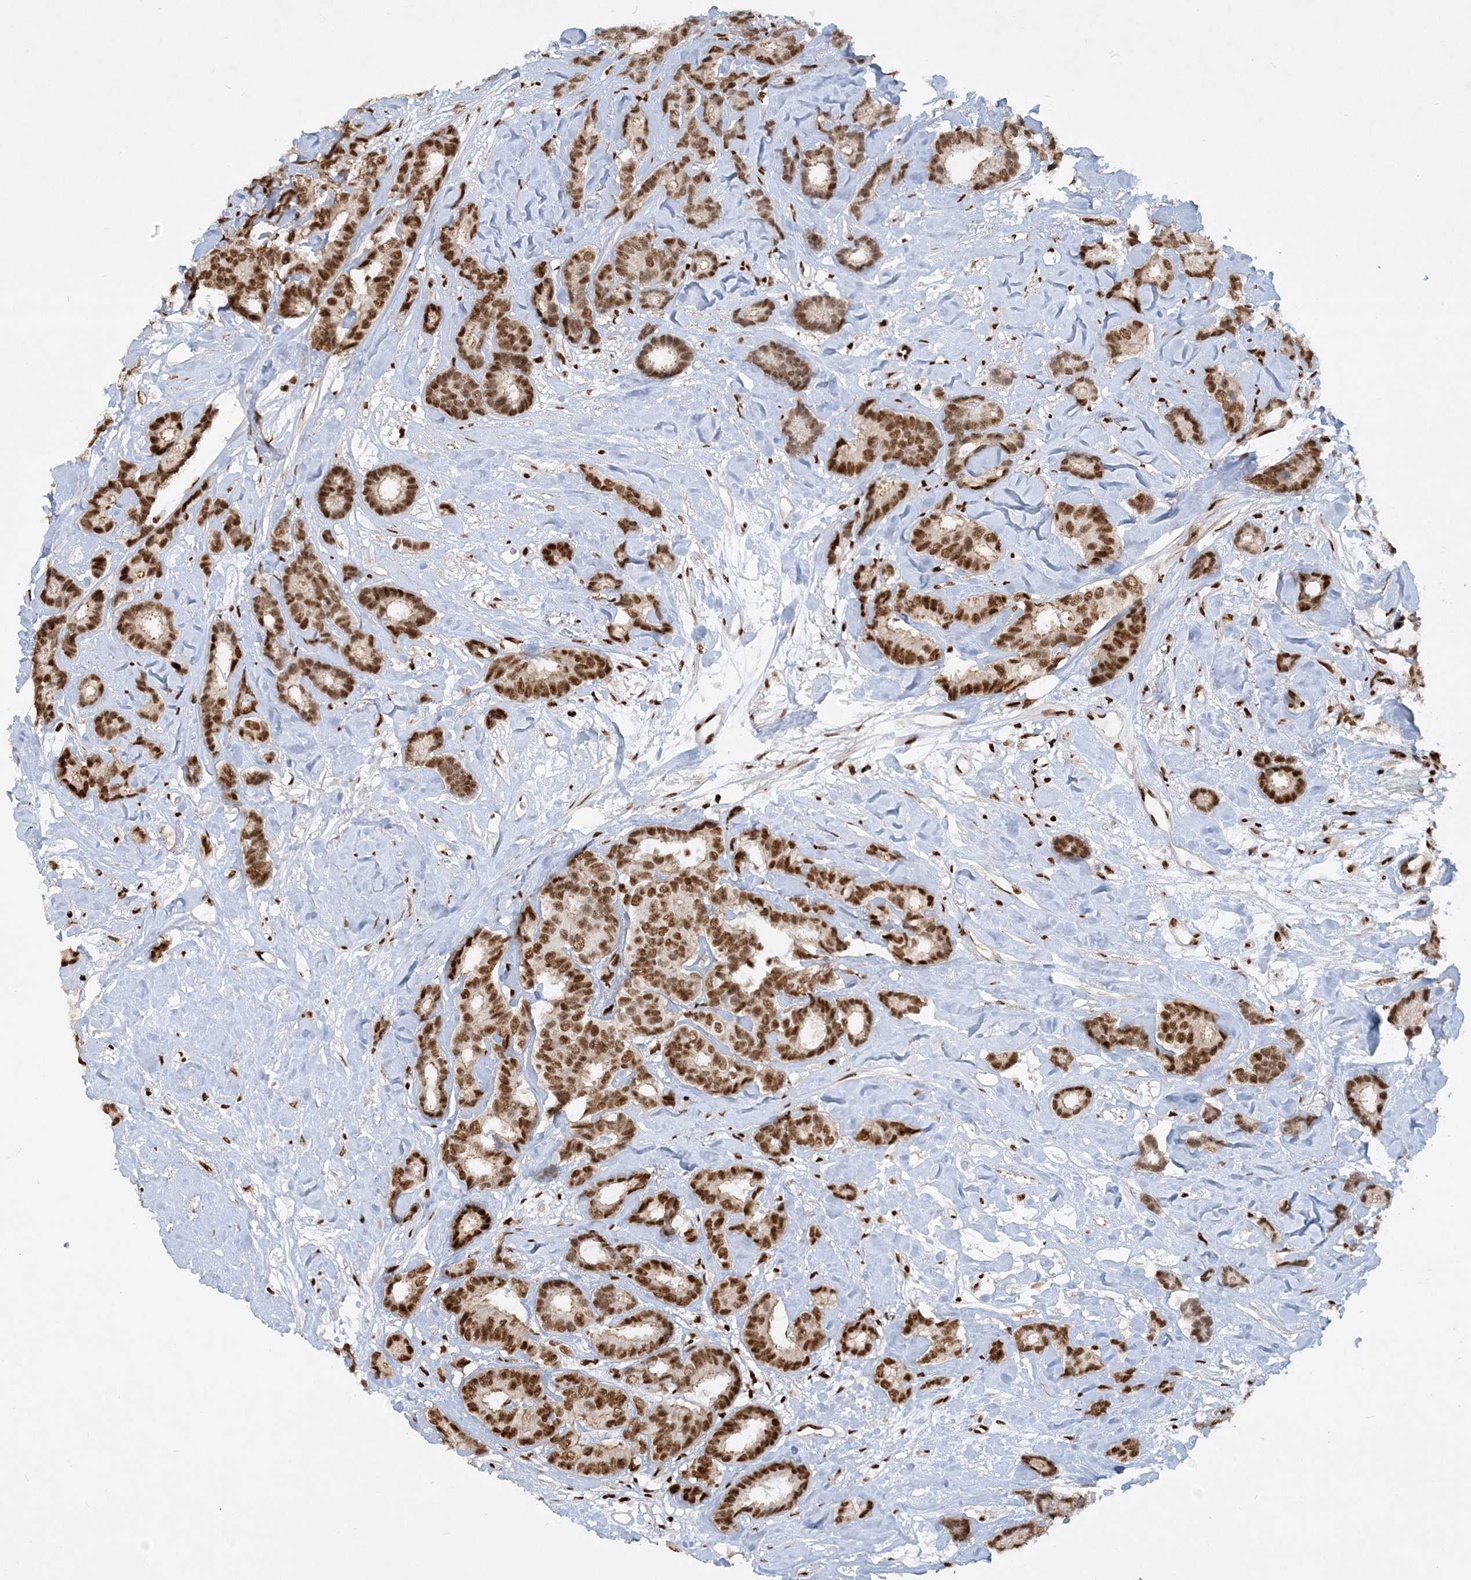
{"staining": {"intensity": "moderate", "quantity": ">75%", "location": "nuclear"}, "tissue": "breast cancer", "cell_type": "Tumor cells", "image_type": "cancer", "snomed": [{"axis": "morphology", "description": "Duct carcinoma"}, {"axis": "topography", "description": "Breast"}], "caption": "Protein staining exhibits moderate nuclear expression in approximately >75% of tumor cells in breast intraductal carcinoma.", "gene": "DELE1", "patient": {"sex": "female", "age": 87}}